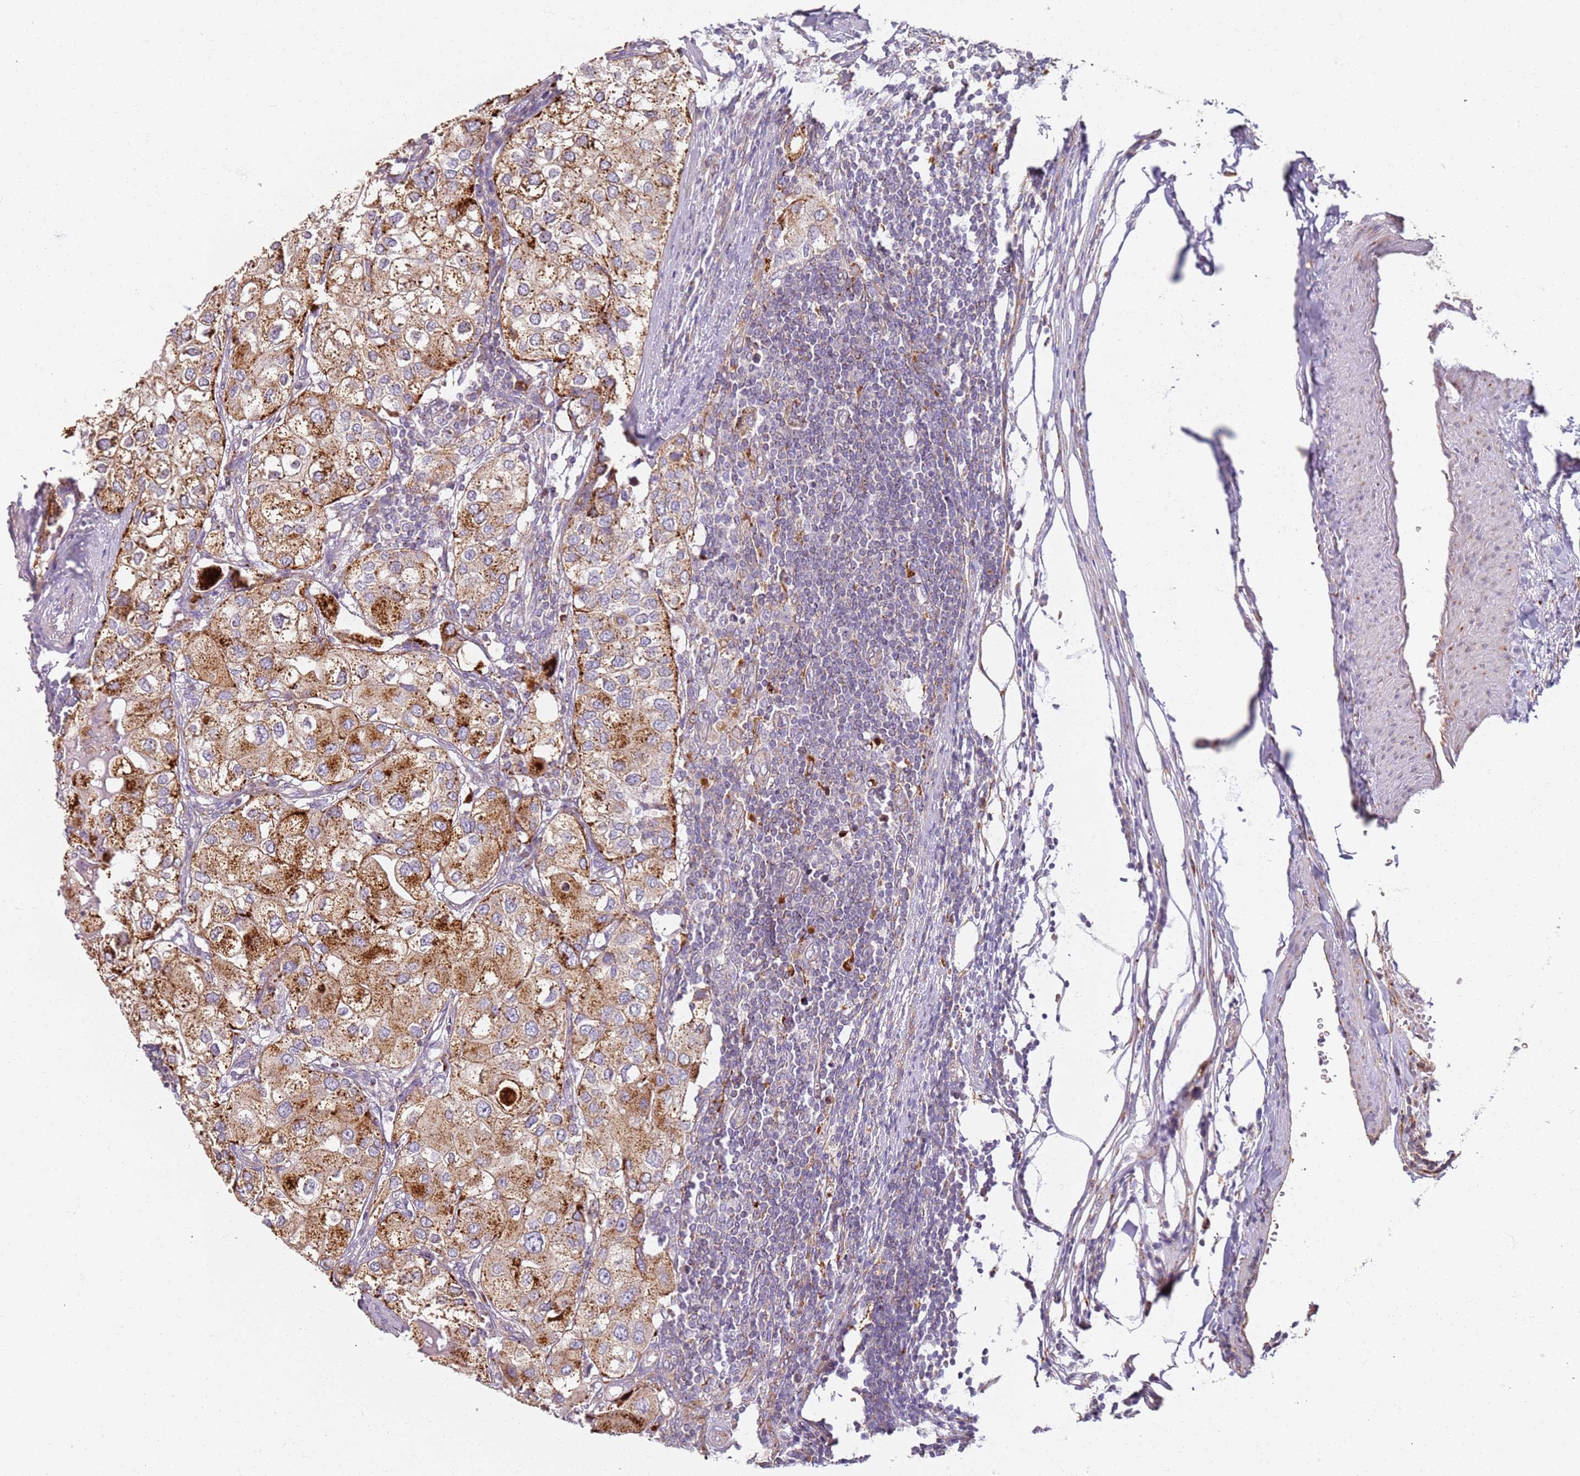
{"staining": {"intensity": "strong", "quantity": ">75%", "location": "cytoplasmic/membranous"}, "tissue": "urothelial cancer", "cell_type": "Tumor cells", "image_type": "cancer", "snomed": [{"axis": "morphology", "description": "Urothelial carcinoma, High grade"}, {"axis": "topography", "description": "Urinary bladder"}], "caption": "The image displays staining of high-grade urothelial carcinoma, revealing strong cytoplasmic/membranous protein expression (brown color) within tumor cells. (DAB (3,3'-diaminobenzidine) IHC, brown staining for protein, blue staining for nuclei).", "gene": "PROKR2", "patient": {"sex": "male", "age": 64}}